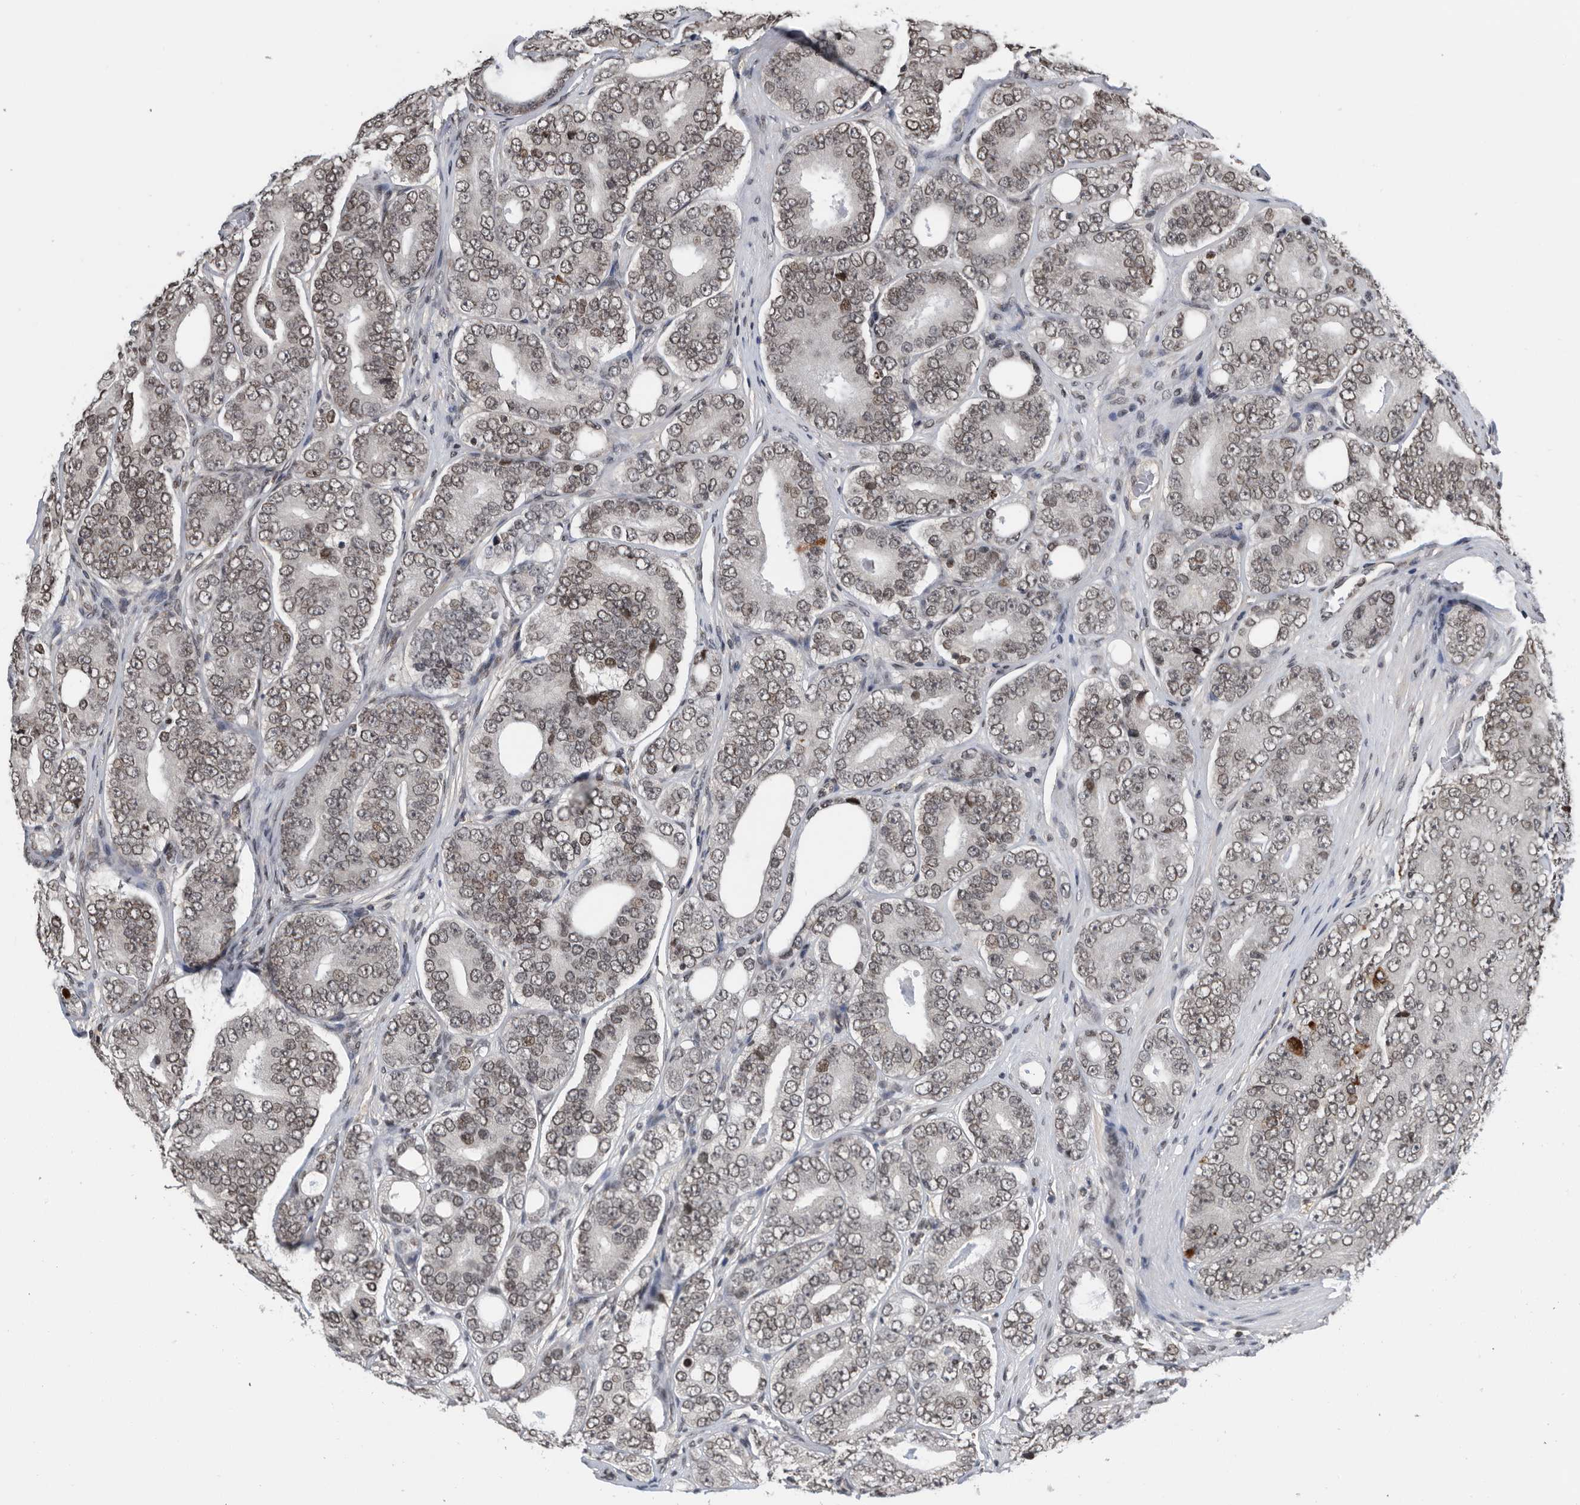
{"staining": {"intensity": "weak", "quantity": "25%-75%", "location": "nuclear"}, "tissue": "prostate cancer", "cell_type": "Tumor cells", "image_type": "cancer", "snomed": [{"axis": "morphology", "description": "Adenocarcinoma, High grade"}, {"axis": "topography", "description": "Prostate"}], "caption": "DAB (3,3'-diaminobenzidine) immunohistochemical staining of human high-grade adenocarcinoma (prostate) displays weak nuclear protein staining in about 25%-75% of tumor cells.", "gene": "SNRNP48", "patient": {"sex": "male", "age": 56}}